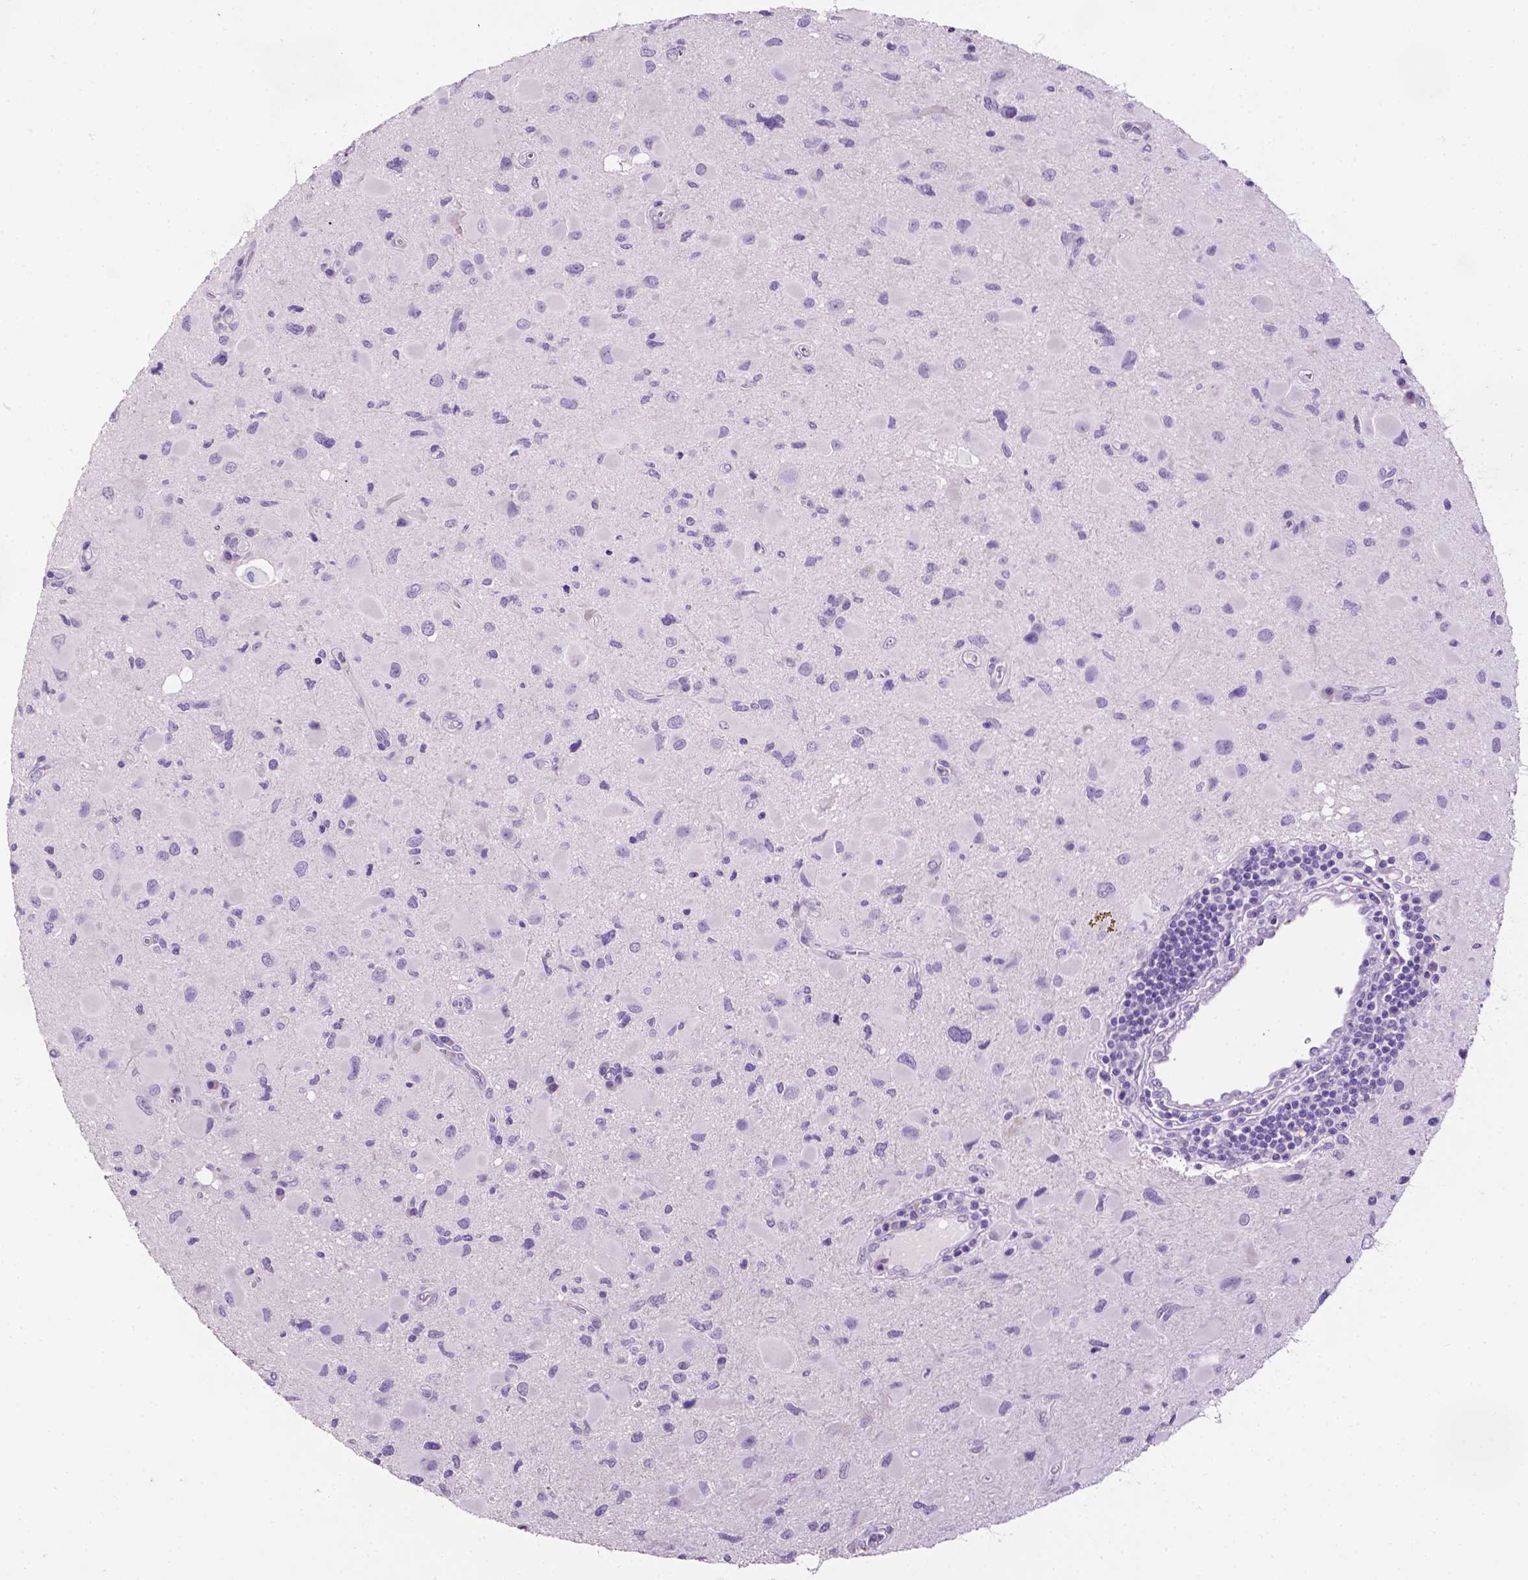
{"staining": {"intensity": "negative", "quantity": "none", "location": "none"}, "tissue": "glioma", "cell_type": "Tumor cells", "image_type": "cancer", "snomed": [{"axis": "morphology", "description": "Glioma, malignant, Low grade"}, {"axis": "topography", "description": "Brain"}], "caption": "Immunohistochemistry micrograph of neoplastic tissue: human malignant glioma (low-grade) stained with DAB reveals no significant protein staining in tumor cells. (Brightfield microscopy of DAB (3,3'-diaminobenzidine) immunohistochemistry at high magnification).", "gene": "TACSTD2", "patient": {"sex": "female", "age": 32}}